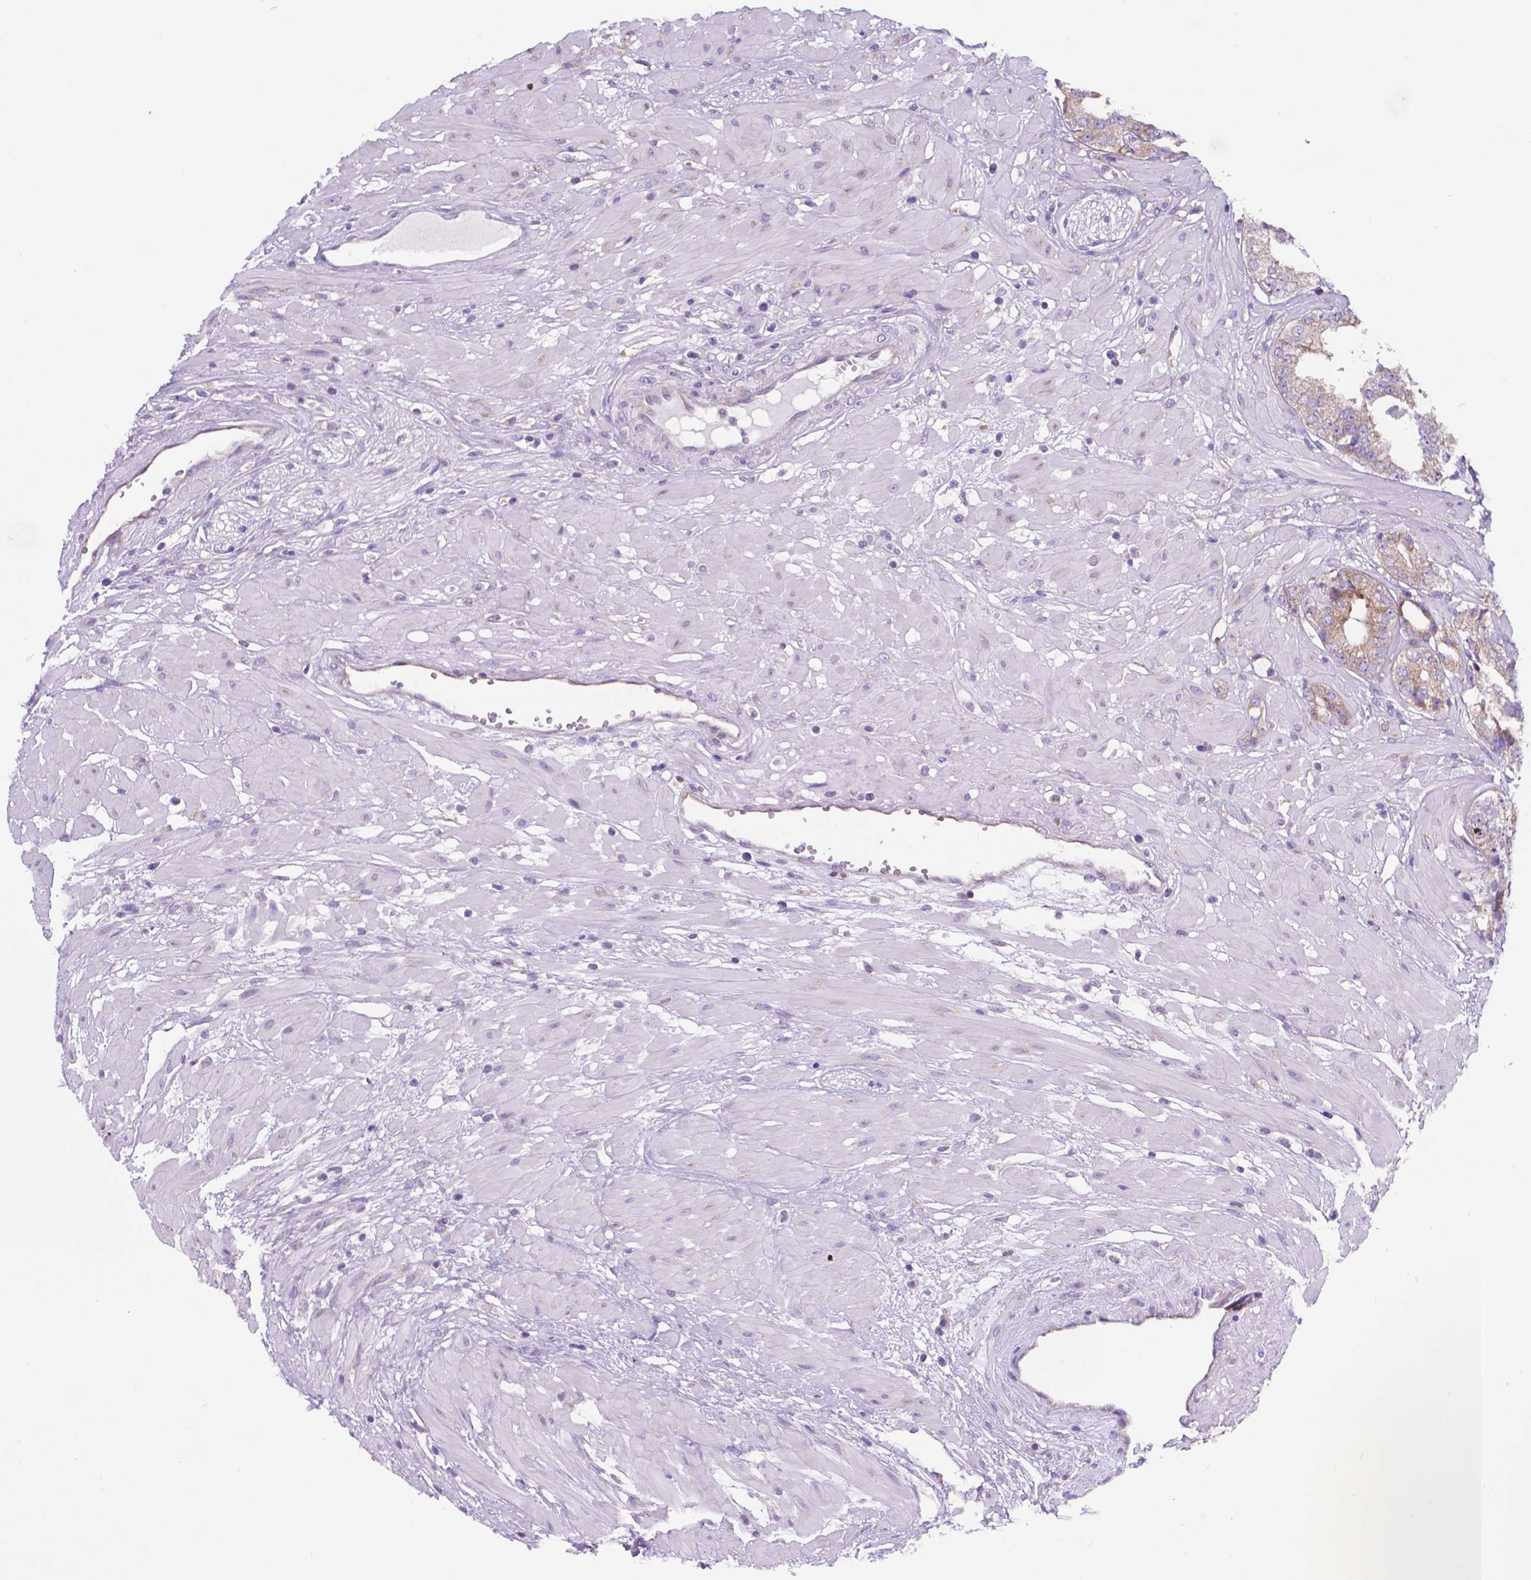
{"staining": {"intensity": "weak", "quantity": "25%-75%", "location": "cytoplasmic/membranous"}, "tissue": "prostate cancer", "cell_type": "Tumor cells", "image_type": "cancer", "snomed": [{"axis": "morphology", "description": "Adenocarcinoma, Low grade"}, {"axis": "topography", "description": "Prostate"}], "caption": "Immunohistochemistry (IHC) histopathology image of human prostate cancer stained for a protein (brown), which displays low levels of weak cytoplasmic/membranous expression in approximately 25%-75% of tumor cells.", "gene": "RPL6", "patient": {"sex": "male", "age": 60}}